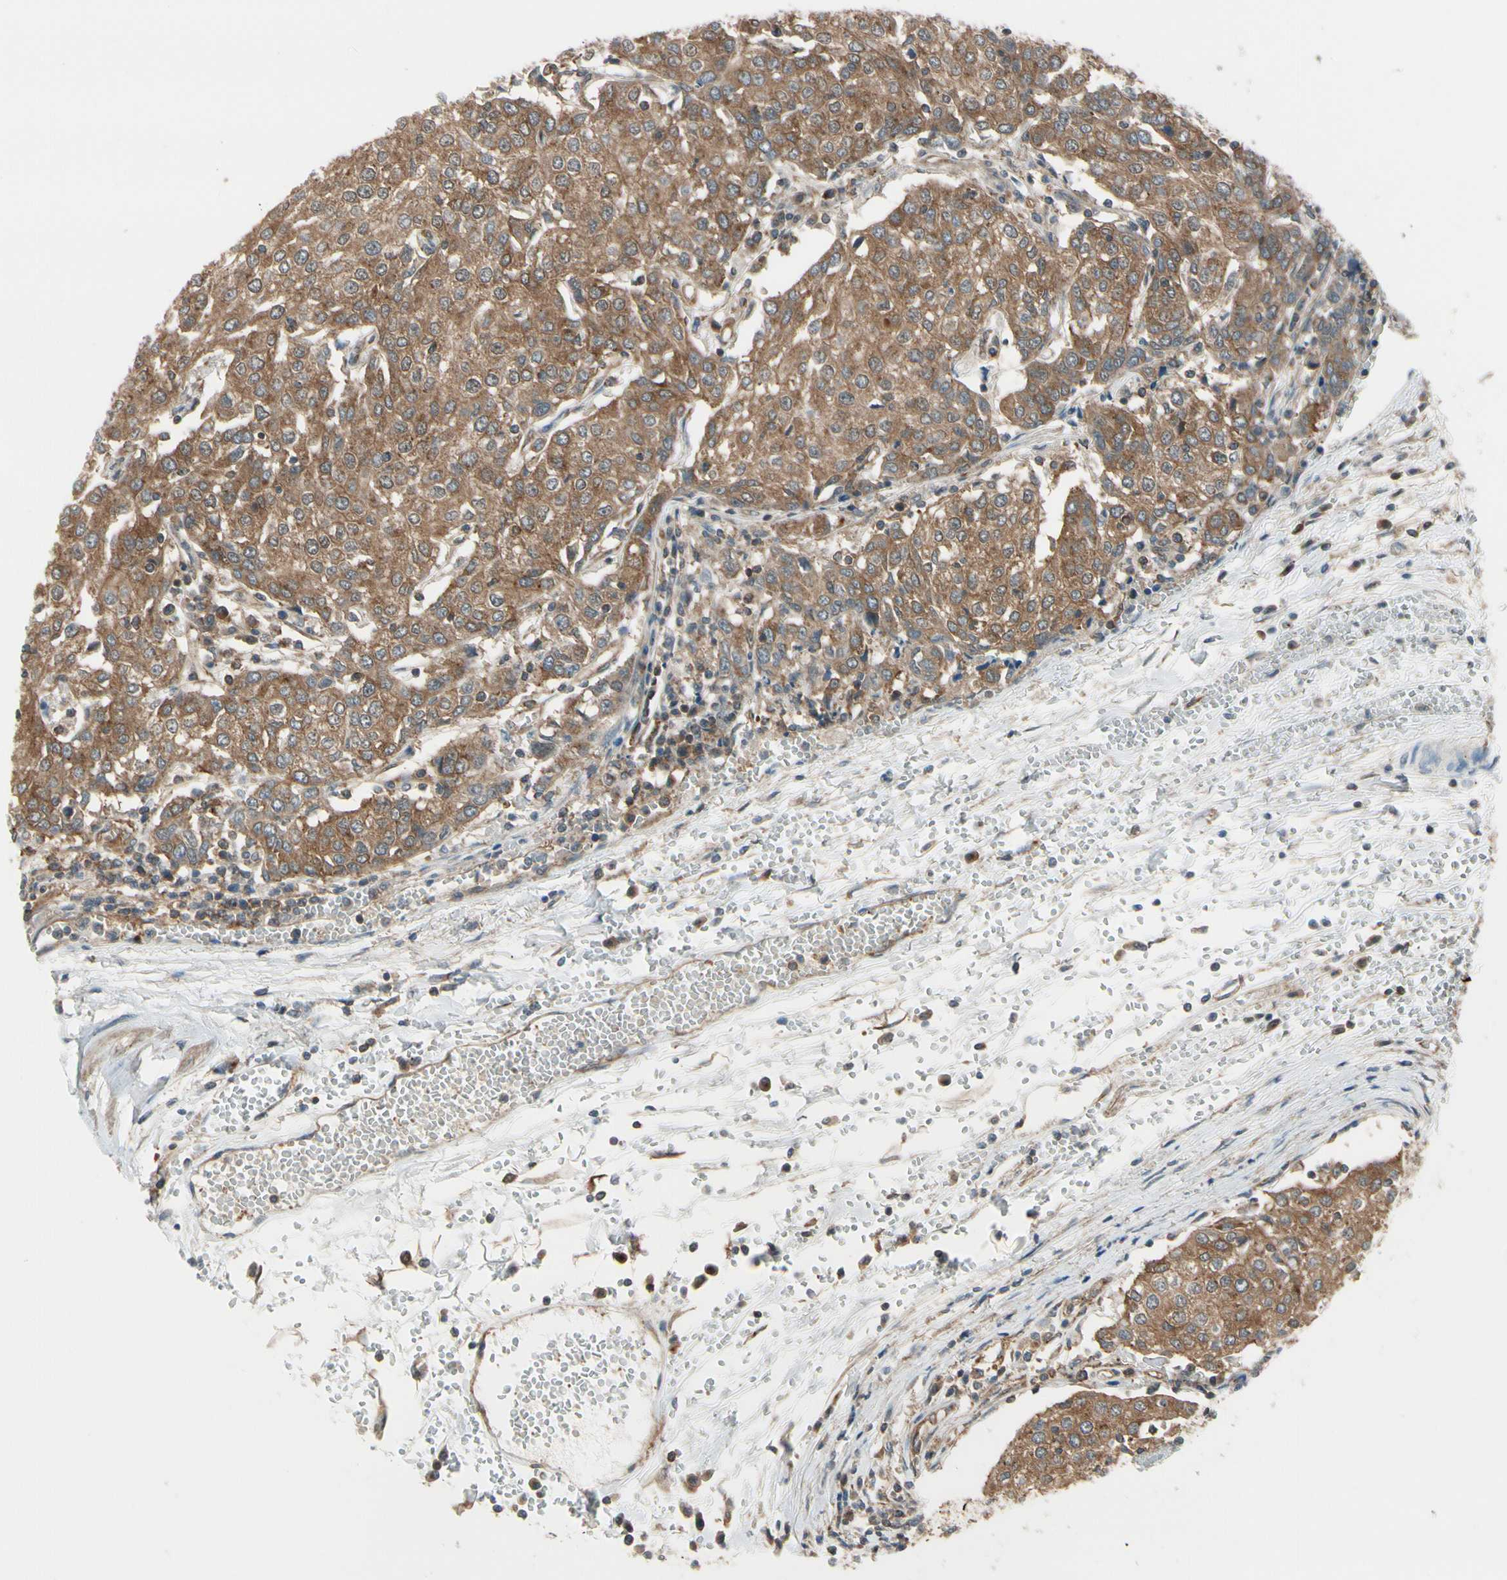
{"staining": {"intensity": "moderate", "quantity": ">75%", "location": "cytoplasmic/membranous"}, "tissue": "urothelial cancer", "cell_type": "Tumor cells", "image_type": "cancer", "snomed": [{"axis": "morphology", "description": "Urothelial carcinoma, High grade"}, {"axis": "topography", "description": "Urinary bladder"}], "caption": "Human urothelial cancer stained for a protein (brown) demonstrates moderate cytoplasmic/membranous positive positivity in approximately >75% of tumor cells.", "gene": "EPS15", "patient": {"sex": "female", "age": 85}}